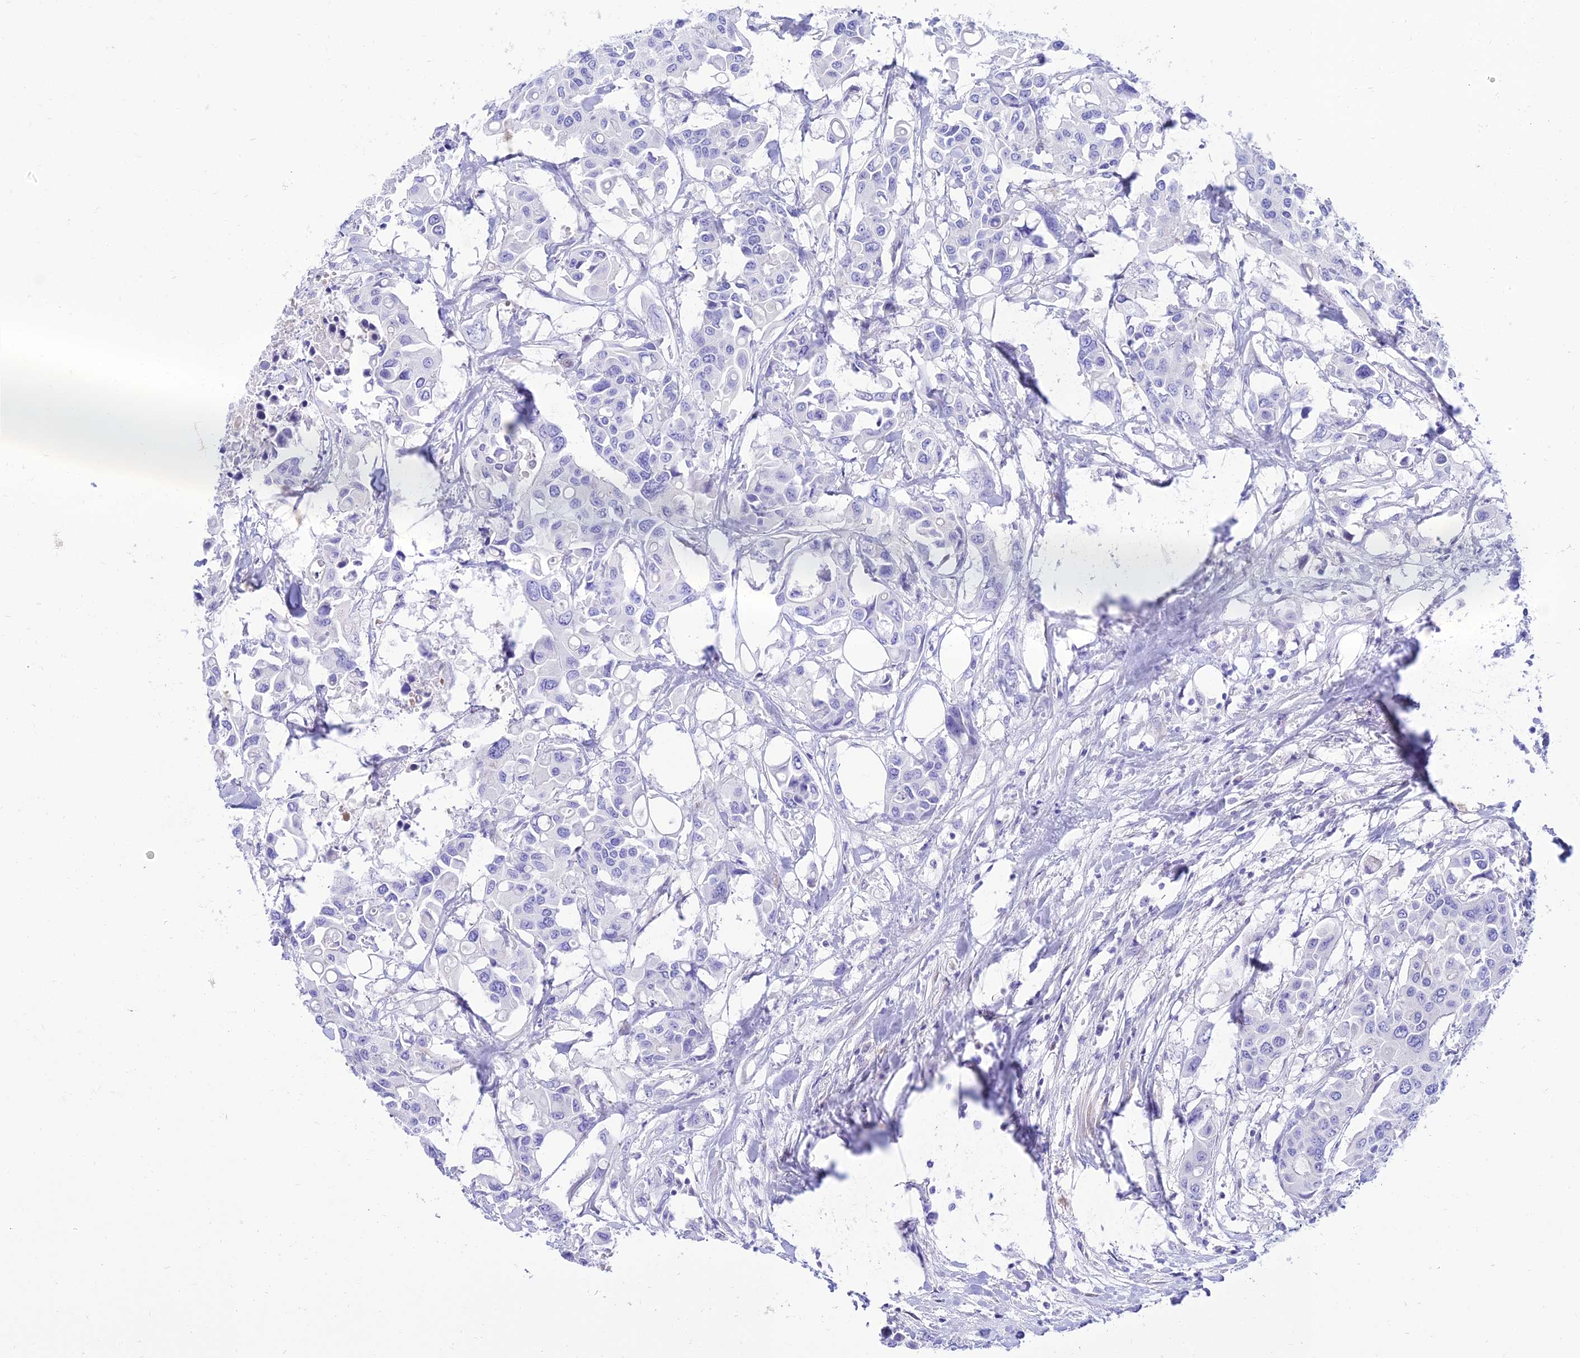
{"staining": {"intensity": "negative", "quantity": "none", "location": "none"}, "tissue": "colorectal cancer", "cell_type": "Tumor cells", "image_type": "cancer", "snomed": [{"axis": "morphology", "description": "Adenocarcinoma, NOS"}, {"axis": "topography", "description": "Colon"}], "caption": "This is an immunohistochemistry (IHC) photomicrograph of colorectal cancer. There is no expression in tumor cells.", "gene": "TAC3", "patient": {"sex": "male", "age": 77}}